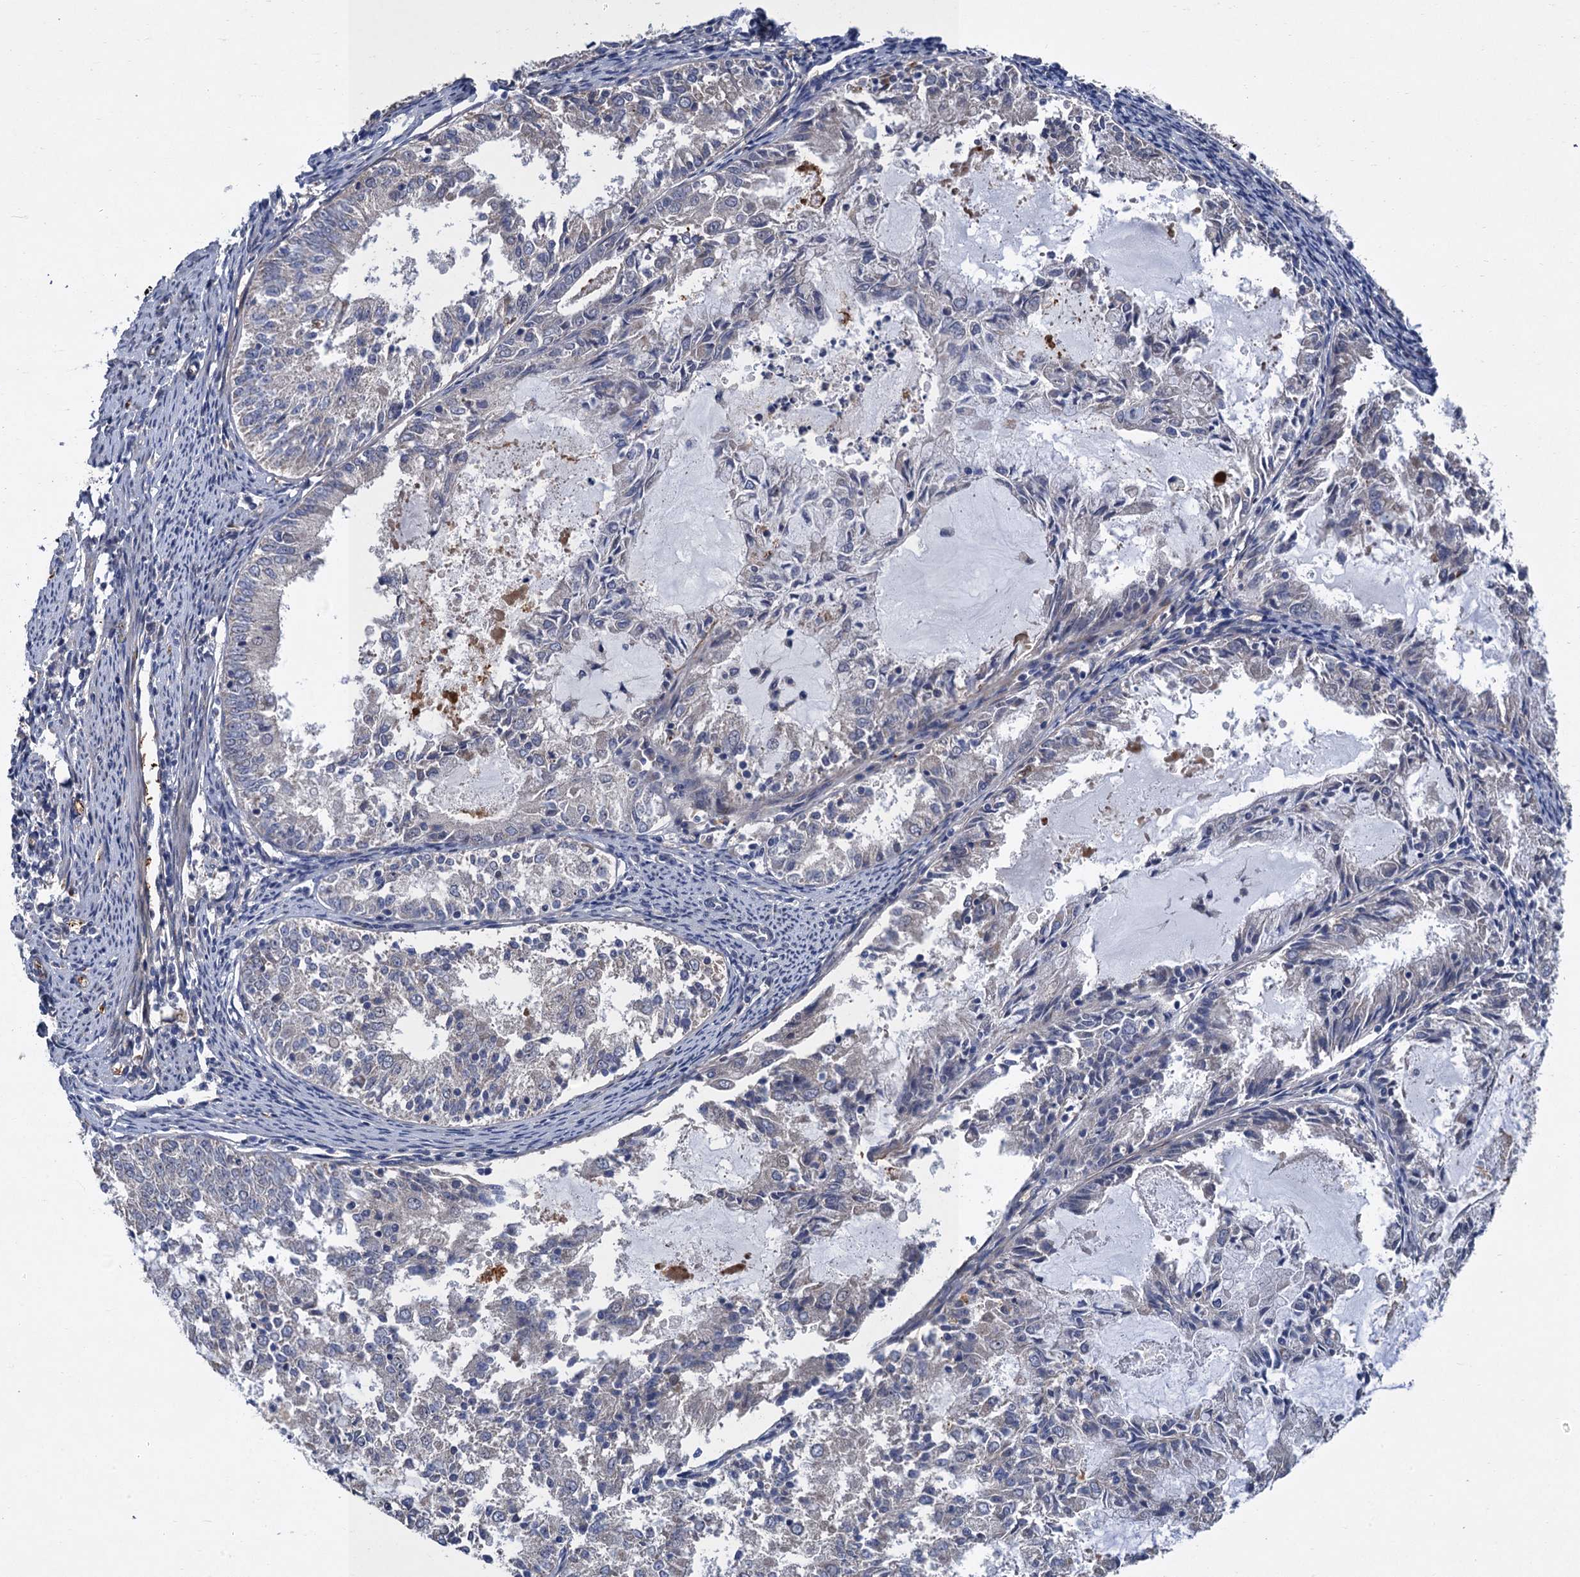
{"staining": {"intensity": "negative", "quantity": "none", "location": "none"}, "tissue": "endometrial cancer", "cell_type": "Tumor cells", "image_type": "cancer", "snomed": [{"axis": "morphology", "description": "Adenocarcinoma, NOS"}, {"axis": "topography", "description": "Endometrium"}], "caption": "Tumor cells are negative for protein expression in human endometrial adenocarcinoma. The staining was performed using DAB (3,3'-diaminobenzidine) to visualize the protein expression in brown, while the nuclei were stained in blue with hematoxylin (Magnification: 20x).", "gene": "TRAF7", "patient": {"sex": "female", "age": 57}}